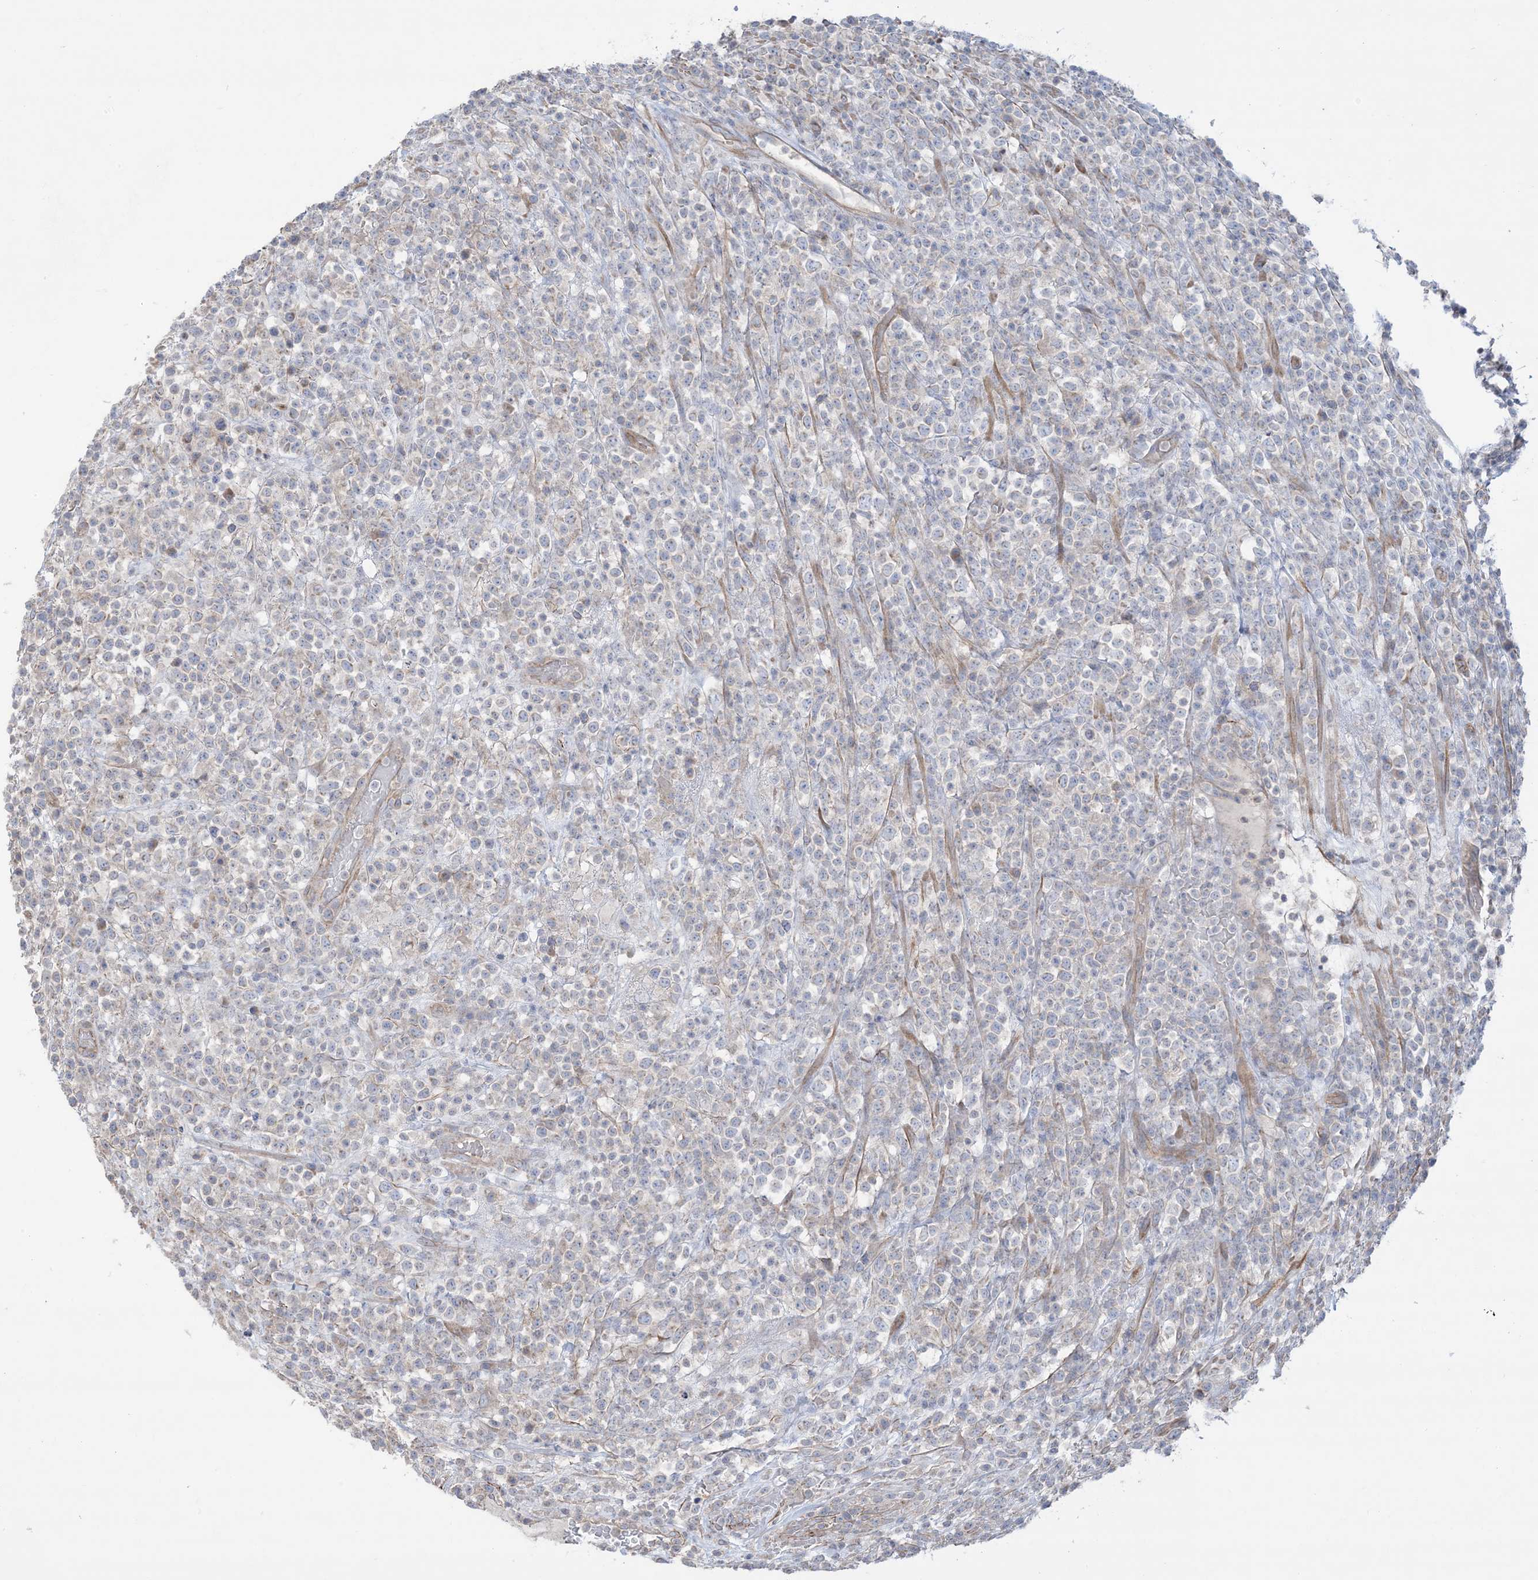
{"staining": {"intensity": "negative", "quantity": "none", "location": "none"}, "tissue": "lymphoma", "cell_type": "Tumor cells", "image_type": "cancer", "snomed": [{"axis": "morphology", "description": "Malignant lymphoma, non-Hodgkin's type, High grade"}, {"axis": "topography", "description": "Colon"}], "caption": "Tumor cells are negative for brown protein staining in lymphoma.", "gene": "CCNY", "patient": {"sex": "female", "age": 53}}